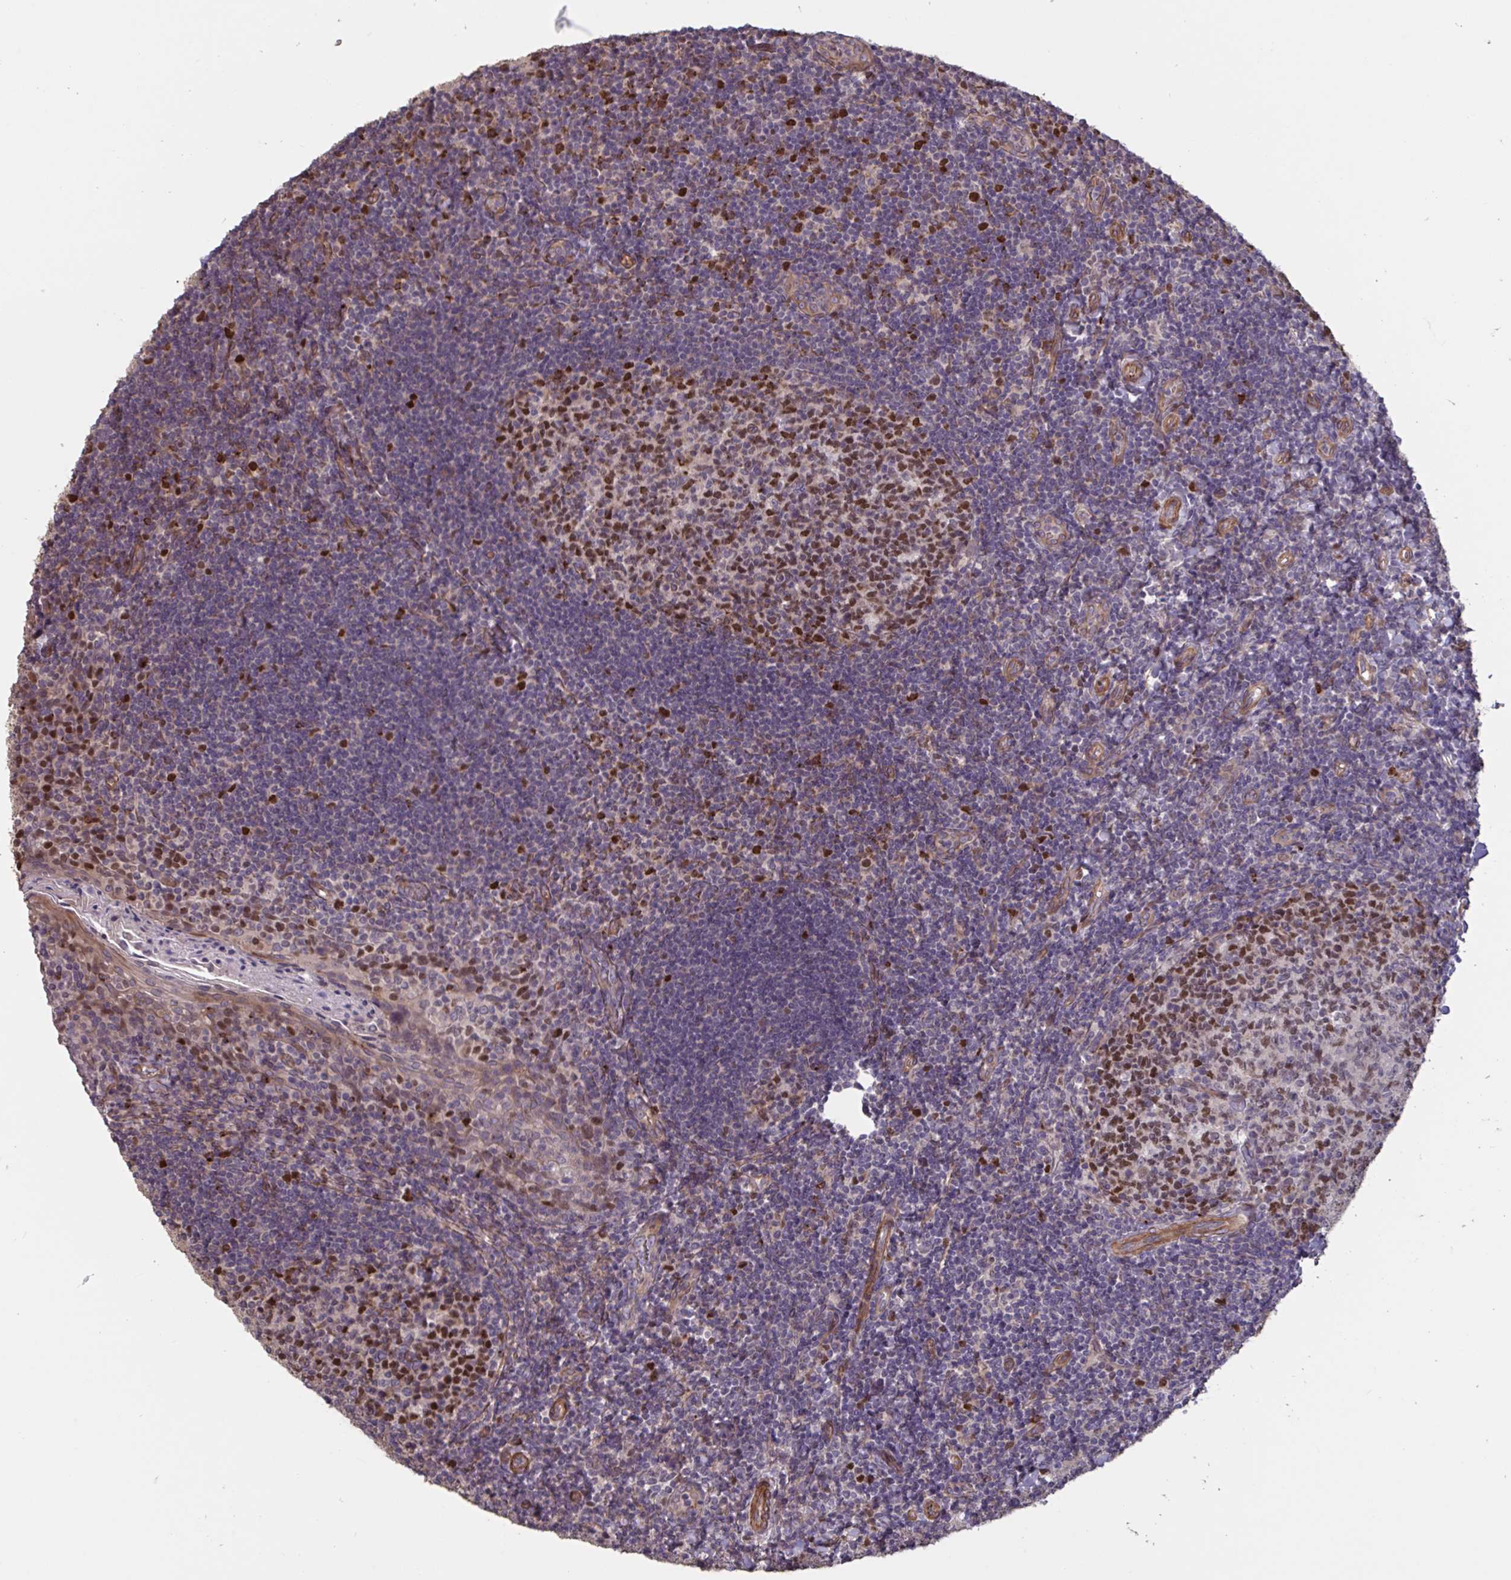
{"staining": {"intensity": "strong", "quantity": "25%-75%", "location": "nuclear"}, "tissue": "tonsil", "cell_type": "Germinal center cells", "image_type": "normal", "snomed": [{"axis": "morphology", "description": "Normal tissue, NOS"}, {"axis": "topography", "description": "Tonsil"}], "caption": "Immunohistochemistry photomicrograph of unremarkable tonsil: tonsil stained using IHC shows high levels of strong protein expression localized specifically in the nuclear of germinal center cells, appearing as a nuclear brown color.", "gene": "IPO5", "patient": {"sex": "female", "age": 10}}